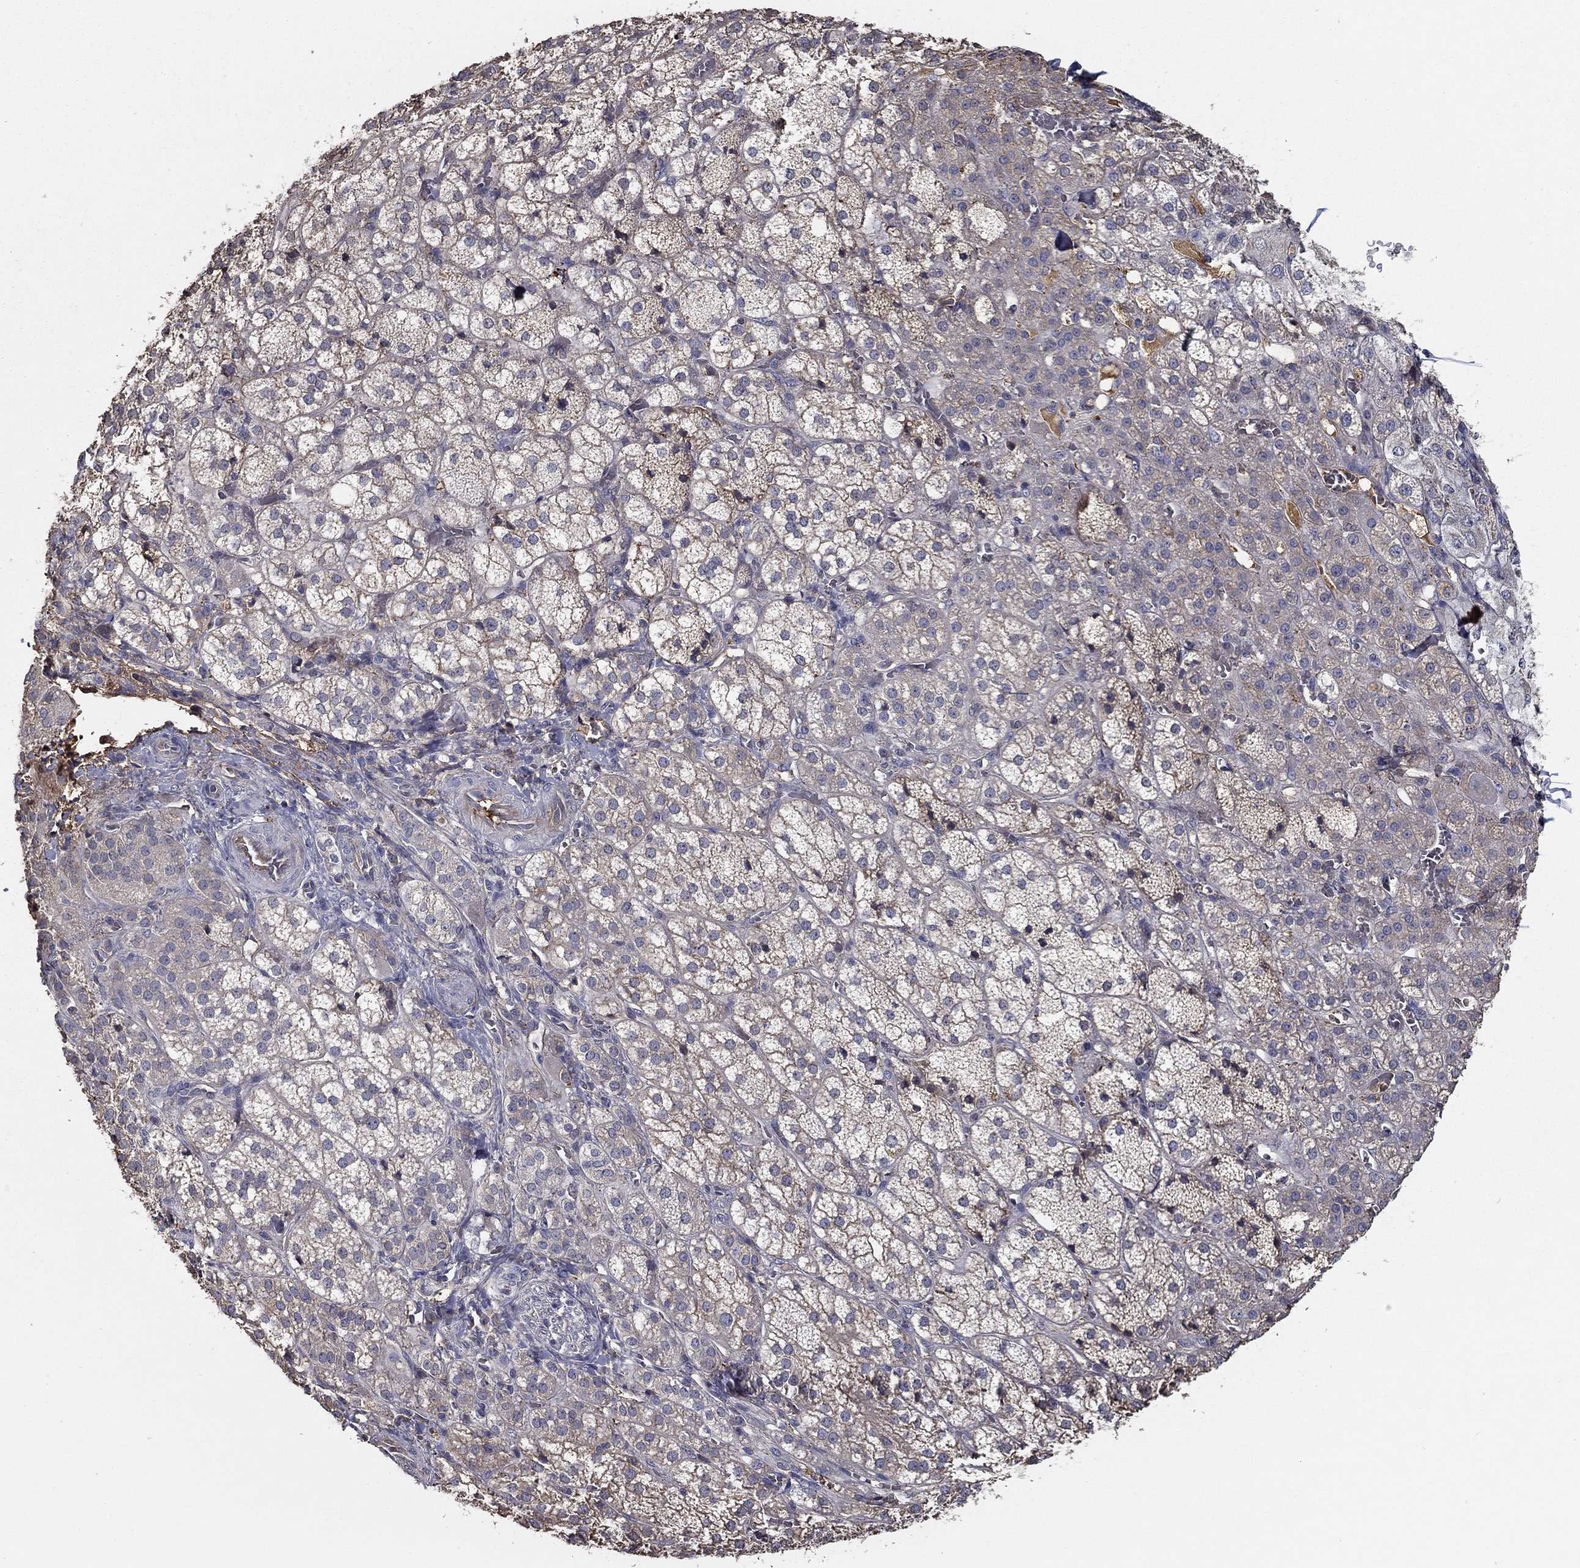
{"staining": {"intensity": "weak", "quantity": "25%-75%", "location": "cytoplasmic/membranous"}, "tissue": "adrenal gland", "cell_type": "Glandular cells", "image_type": "normal", "snomed": [{"axis": "morphology", "description": "Normal tissue, NOS"}, {"axis": "topography", "description": "Adrenal gland"}], "caption": "This micrograph exhibits immunohistochemistry staining of normal human adrenal gland, with low weak cytoplasmic/membranous staining in about 25%-75% of glandular cells.", "gene": "IL10", "patient": {"sex": "female", "age": 60}}